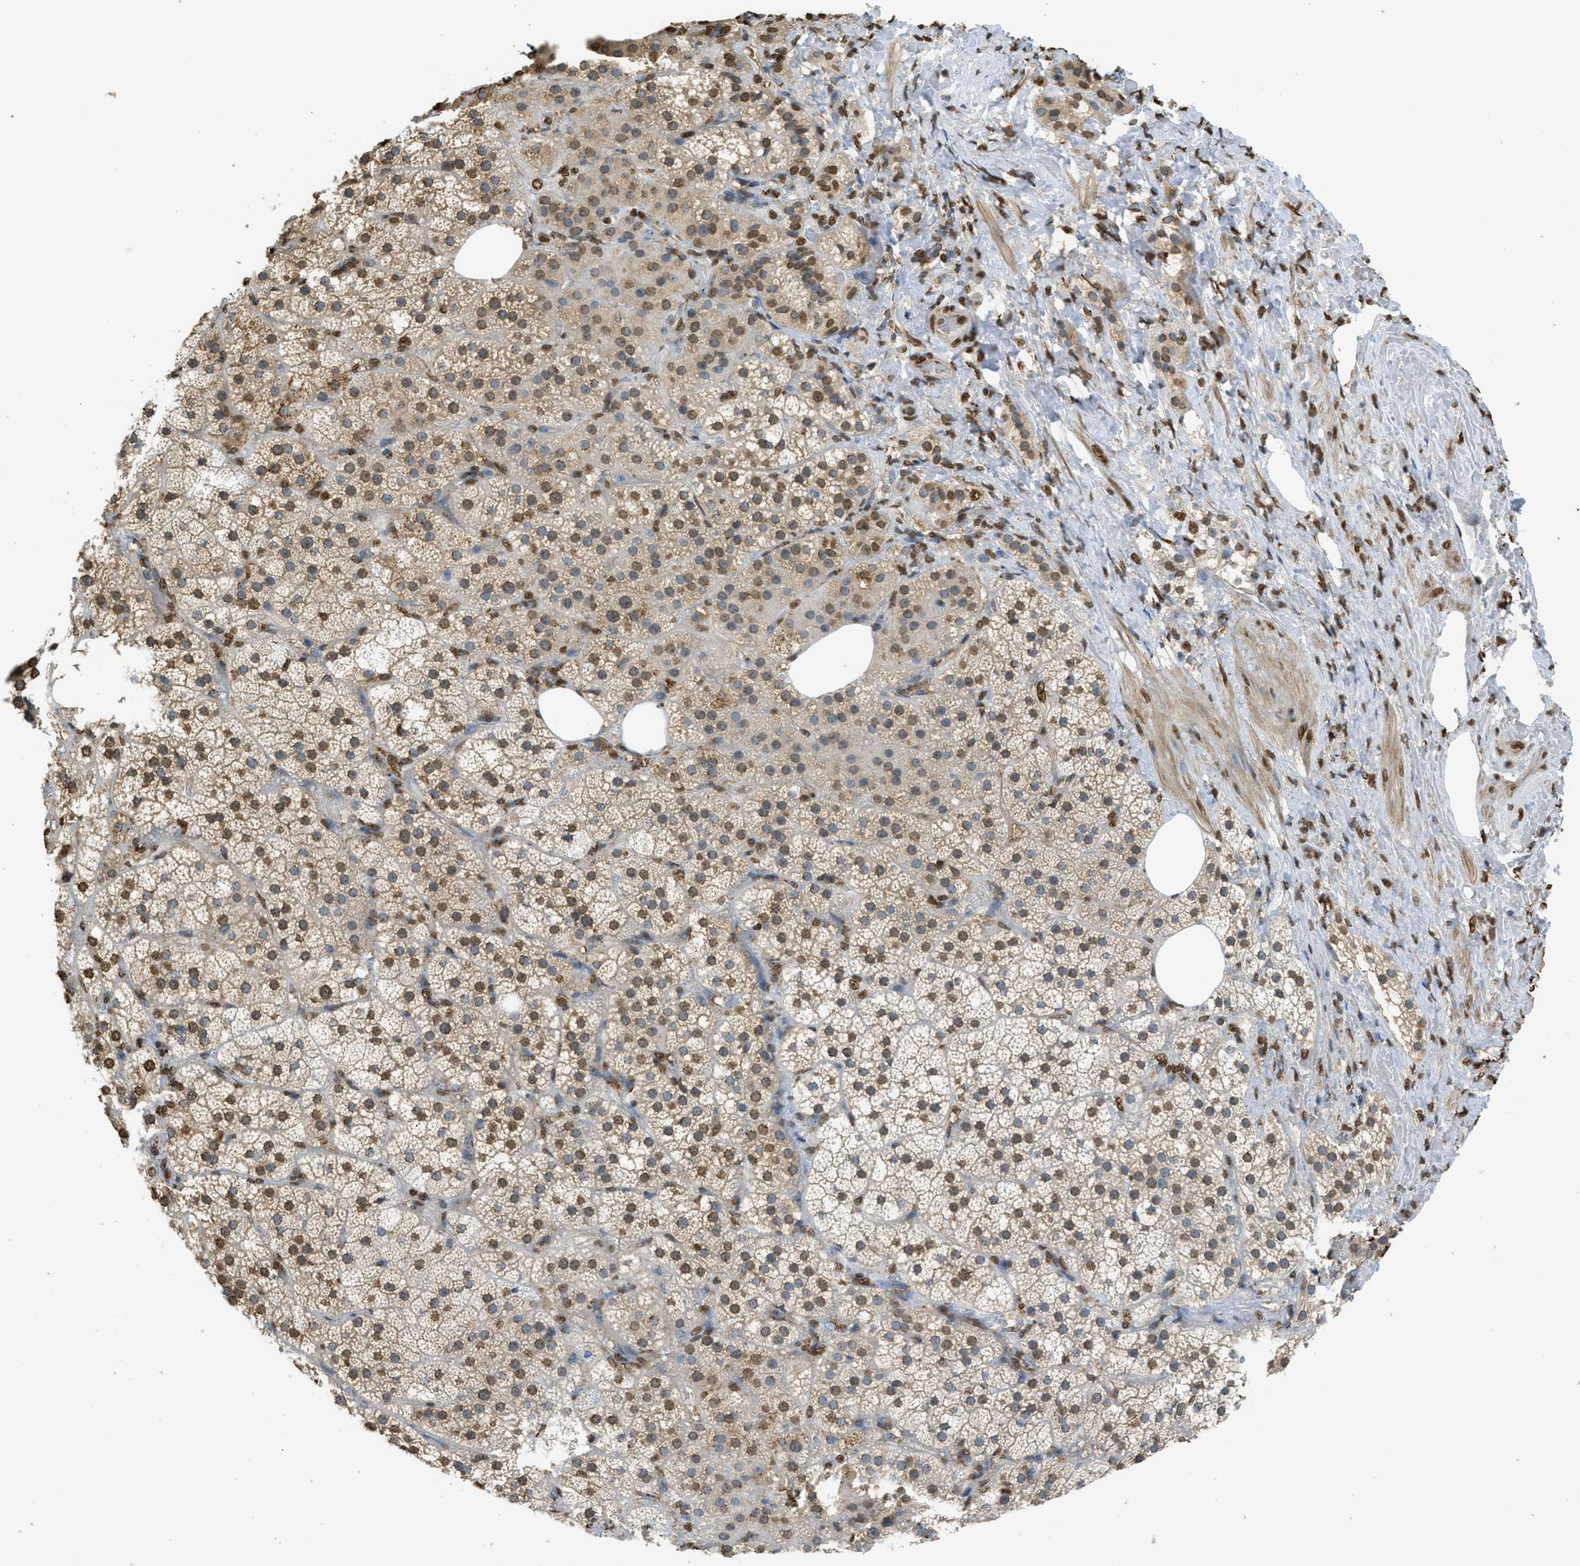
{"staining": {"intensity": "moderate", "quantity": ">75%", "location": "cytoplasmic/membranous,nuclear"}, "tissue": "adrenal gland", "cell_type": "Glandular cells", "image_type": "normal", "snomed": [{"axis": "morphology", "description": "Normal tissue, NOS"}, {"axis": "topography", "description": "Adrenal gland"}], "caption": "Immunohistochemical staining of unremarkable adrenal gland exhibits >75% levels of moderate cytoplasmic/membranous,nuclear protein expression in approximately >75% of glandular cells.", "gene": "NR5A2", "patient": {"sex": "female", "age": 59}}